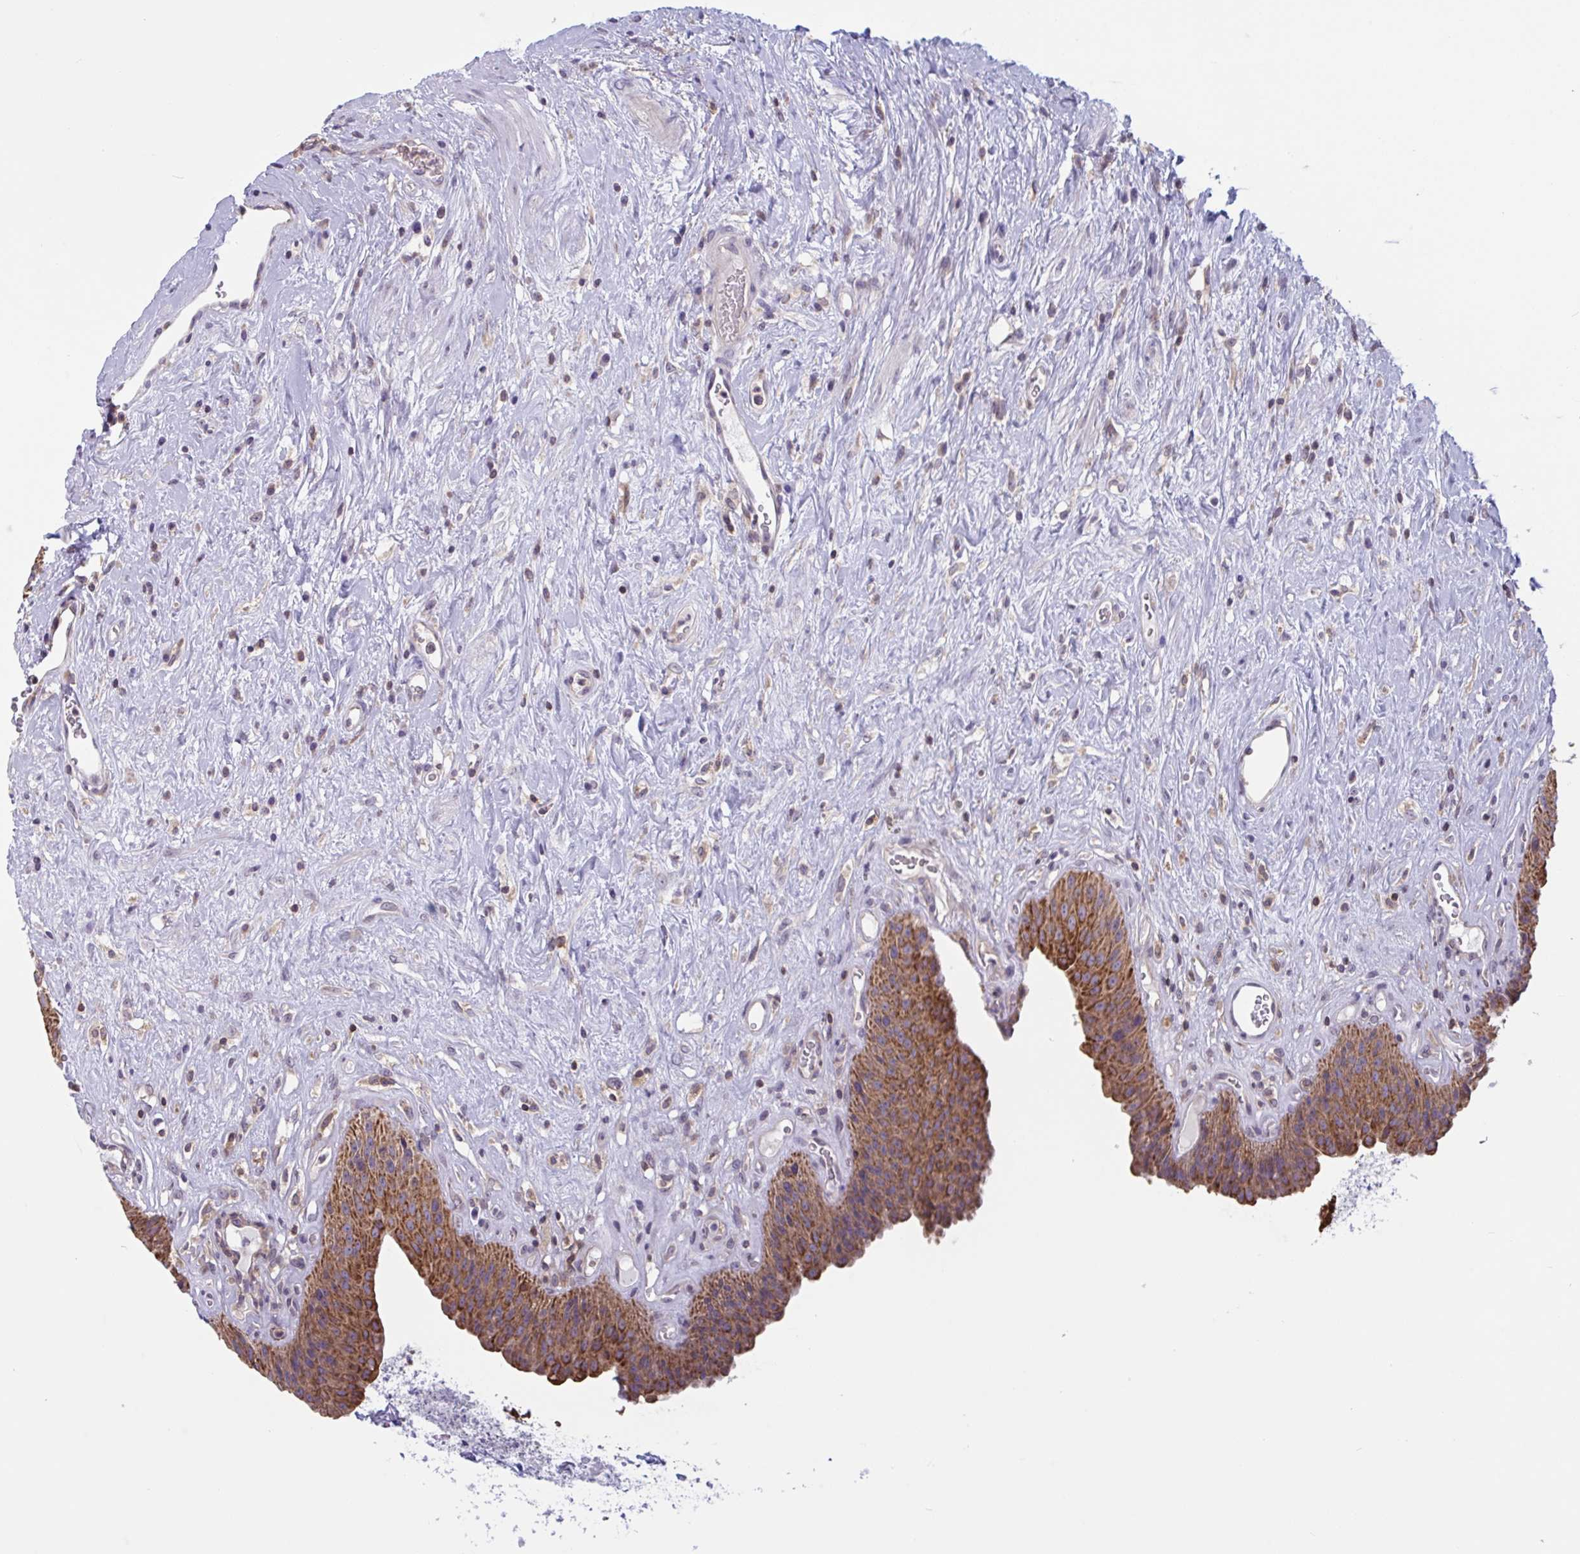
{"staining": {"intensity": "strong", "quantity": ">75%", "location": "cytoplasmic/membranous"}, "tissue": "urinary bladder", "cell_type": "Urothelial cells", "image_type": "normal", "snomed": [{"axis": "morphology", "description": "Normal tissue, NOS"}, {"axis": "topography", "description": "Urinary bladder"}], "caption": "Benign urinary bladder was stained to show a protein in brown. There is high levels of strong cytoplasmic/membranous expression in approximately >75% of urothelial cells.", "gene": "TANK", "patient": {"sex": "female", "age": 56}}